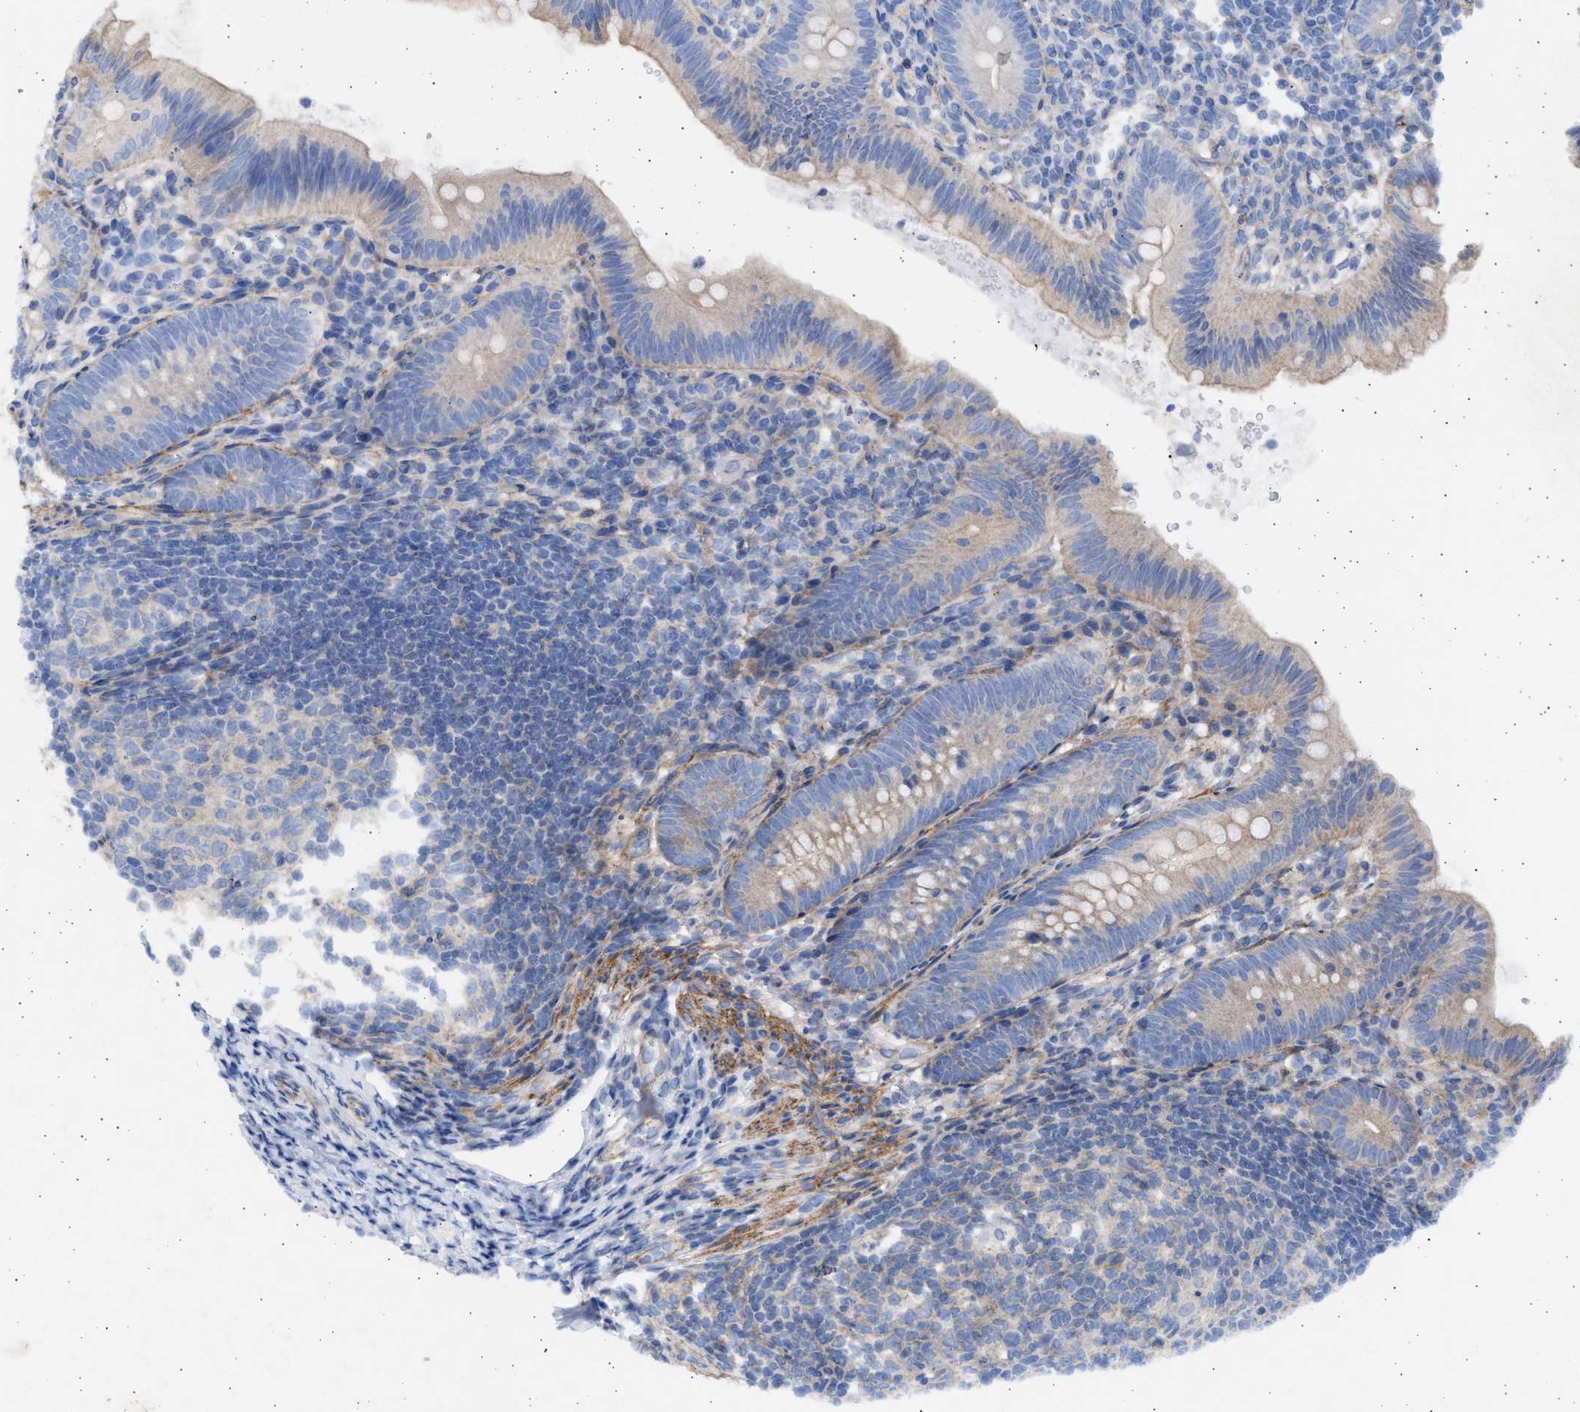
{"staining": {"intensity": "weak", "quantity": "<25%", "location": "cytoplasmic/membranous"}, "tissue": "appendix", "cell_type": "Glandular cells", "image_type": "normal", "snomed": [{"axis": "morphology", "description": "Normal tissue, NOS"}, {"axis": "topography", "description": "Appendix"}], "caption": "Immunohistochemical staining of unremarkable appendix reveals no significant positivity in glandular cells. (IHC, brightfield microscopy, high magnification).", "gene": "NBR1", "patient": {"sex": "male", "age": 1}}